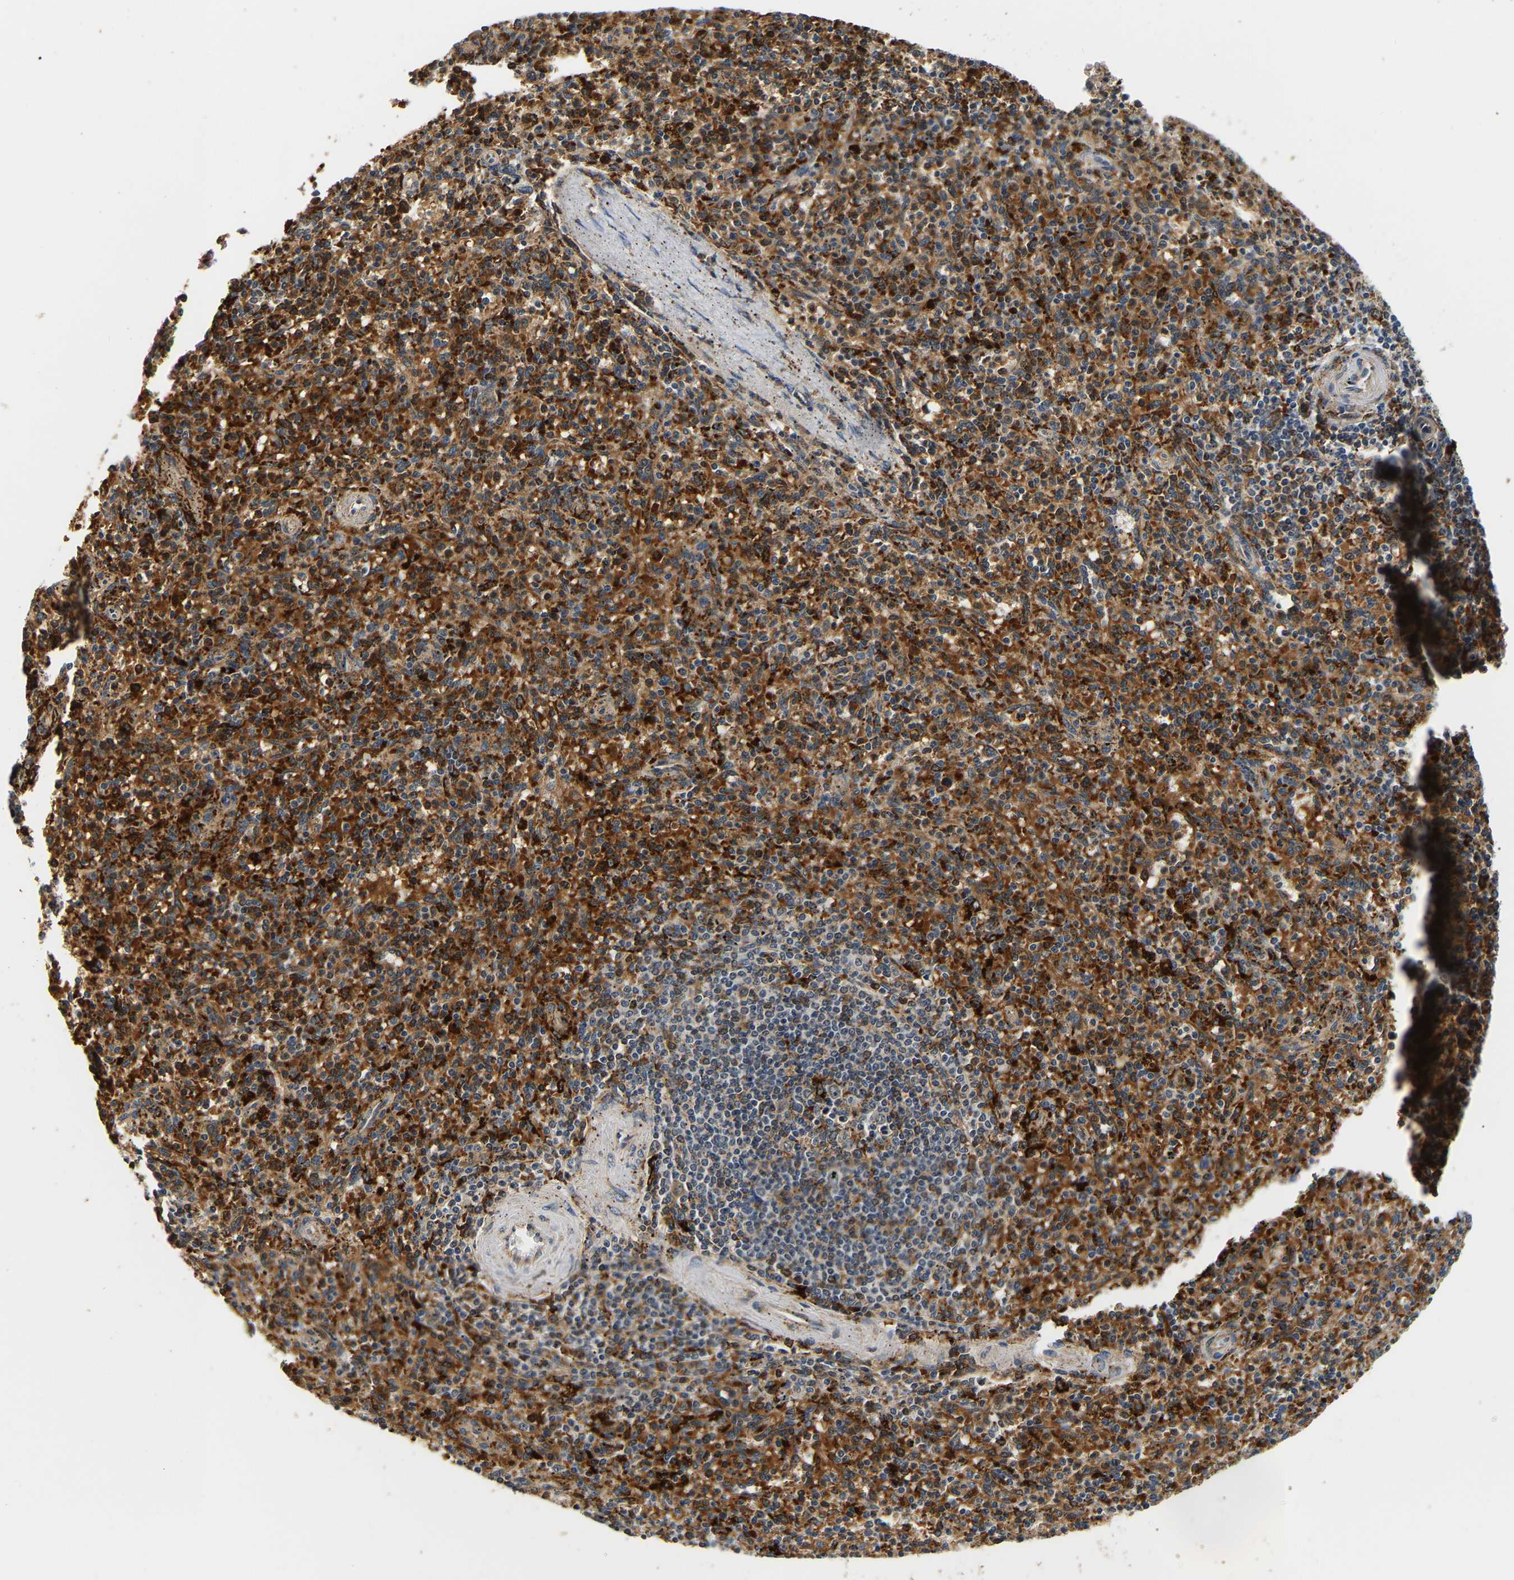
{"staining": {"intensity": "moderate", "quantity": "25%-75%", "location": "cytoplasmic/membranous"}, "tissue": "spleen", "cell_type": "Cells in red pulp", "image_type": "normal", "snomed": [{"axis": "morphology", "description": "Normal tissue, NOS"}, {"axis": "topography", "description": "Spleen"}], "caption": "Immunohistochemical staining of benign human spleen demonstrates medium levels of moderate cytoplasmic/membranous expression in about 25%-75% of cells in red pulp.", "gene": "SMU1", "patient": {"sex": "male", "age": 72}}